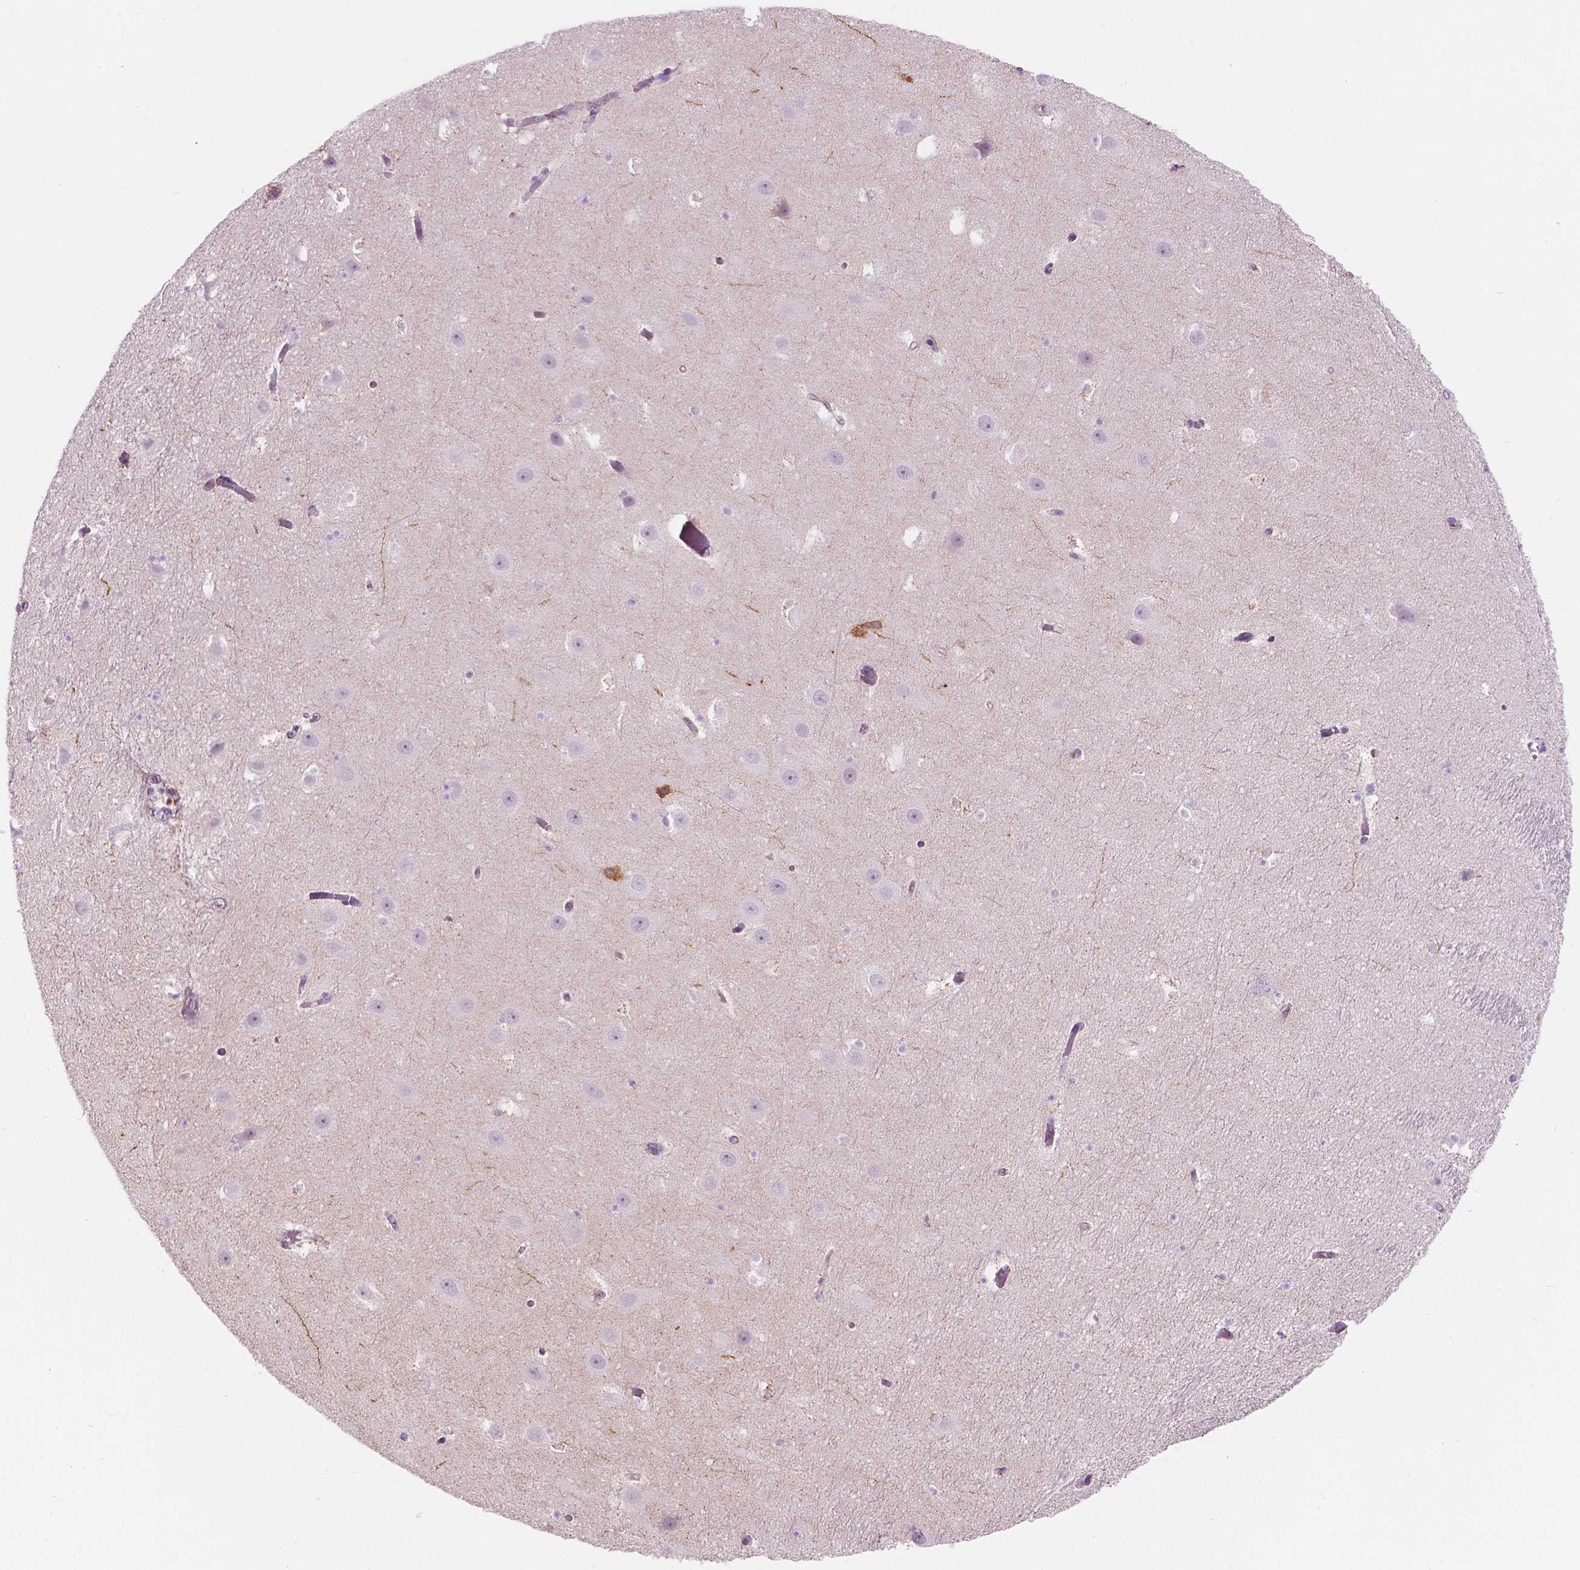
{"staining": {"intensity": "negative", "quantity": "none", "location": "none"}, "tissue": "hippocampus", "cell_type": "Glial cells", "image_type": "normal", "snomed": [{"axis": "morphology", "description": "Normal tissue, NOS"}, {"axis": "topography", "description": "Hippocampus"}], "caption": "High power microscopy histopathology image of an immunohistochemistry (IHC) histopathology image of benign hippocampus, revealing no significant expression in glial cells. (Stains: DAB immunohistochemistry with hematoxylin counter stain, Microscopy: brightfield microscopy at high magnification).", "gene": "NOS1AP", "patient": {"sex": "male", "age": 26}}